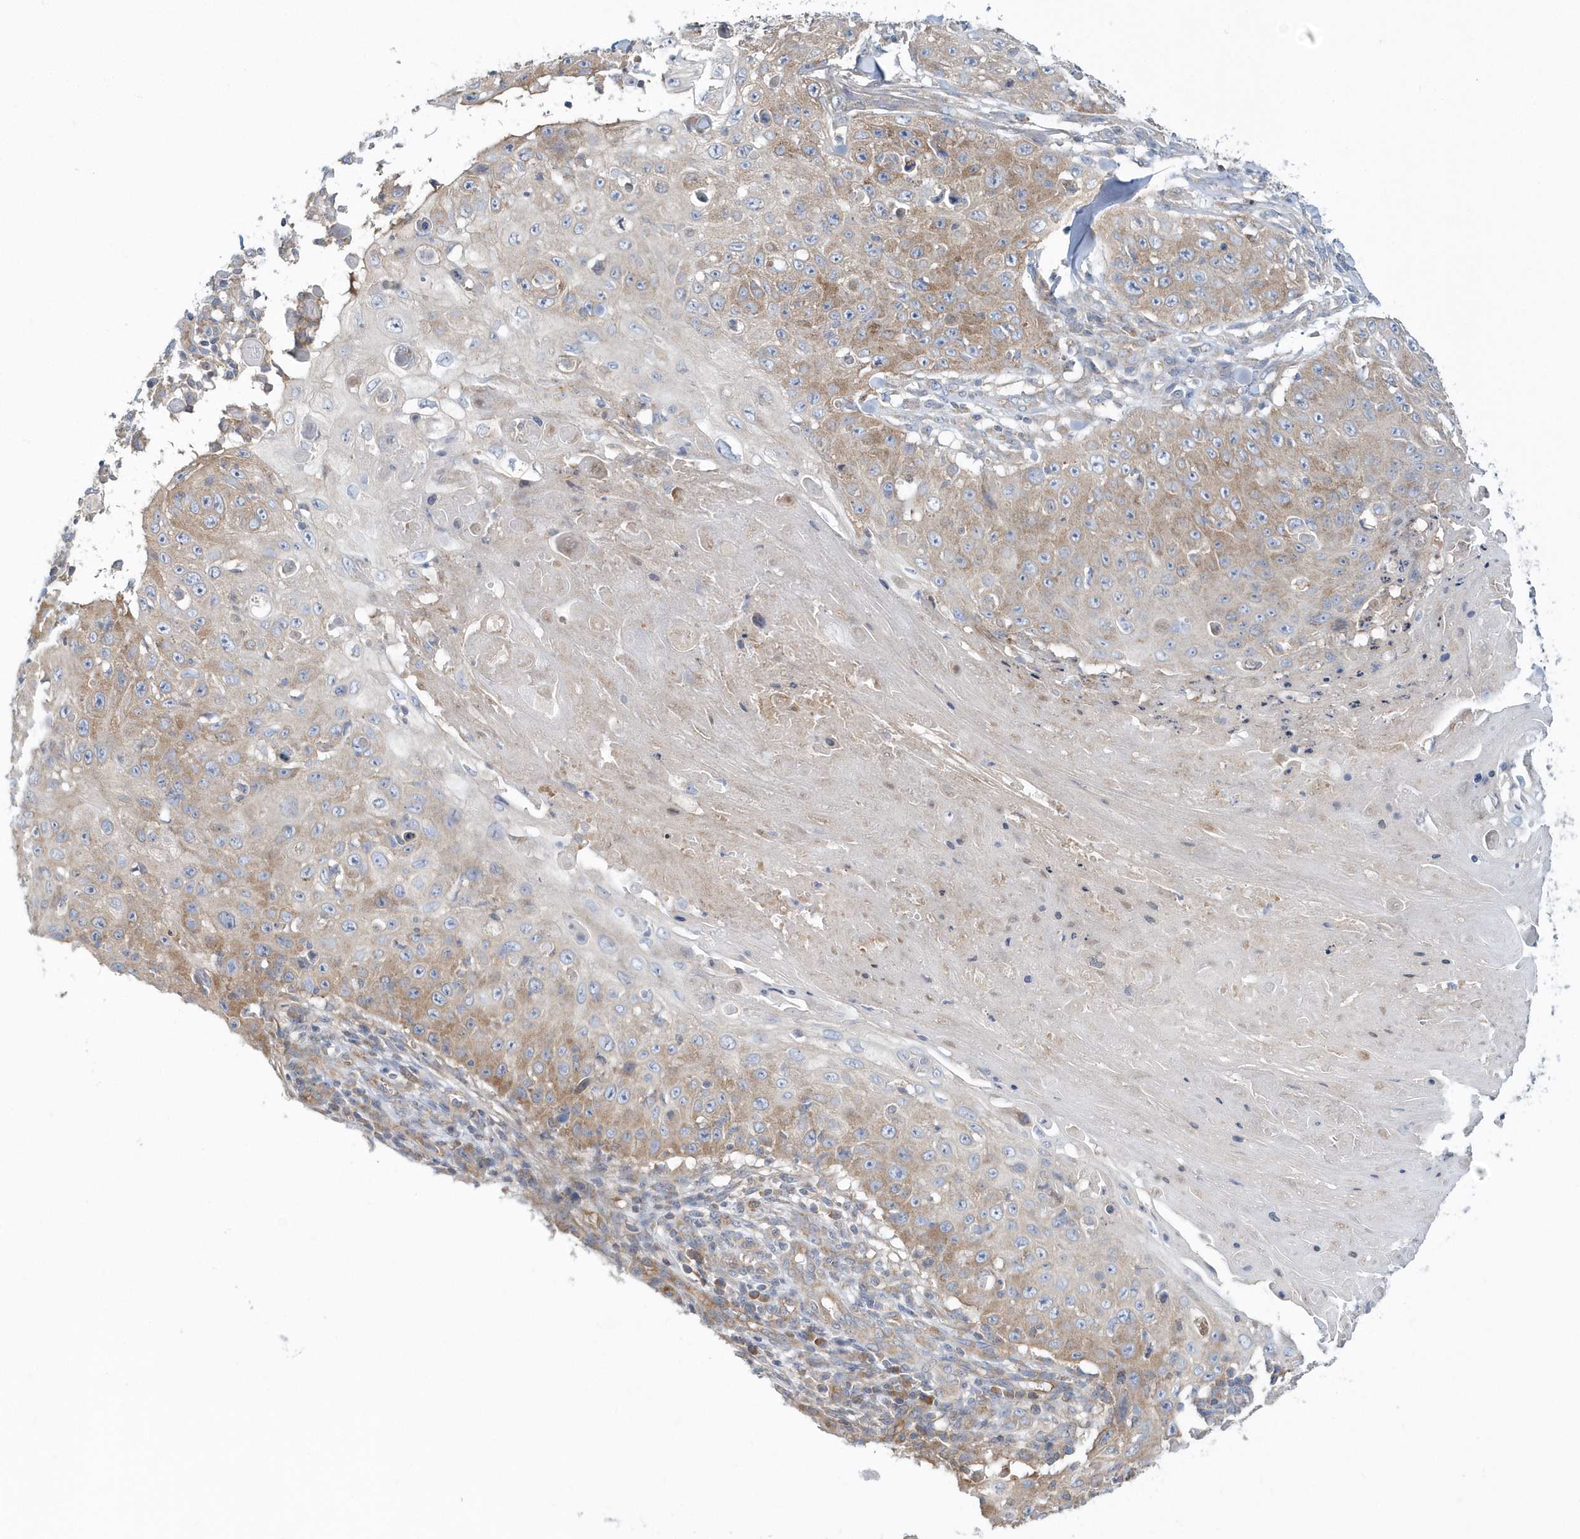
{"staining": {"intensity": "moderate", "quantity": "25%-75%", "location": "cytoplasmic/membranous"}, "tissue": "skin cancer", "cell_type": "Tumor cells", "image_type": "cancer", "snomed": [{"axis": "morphology", "description": "Squamous cell carcinoma, NOS"}, {"axis": "topography", "description": "Skin"}], "caption": "Immunohistochemical staining of human squamous cell carcinoma (skin) shows moderate cytoplasmic/membranous protein positivity in approximately 25%-75% of tumor cells.", "gene": "EIF3C", "patient": {"sex": "male", "age": 86}}